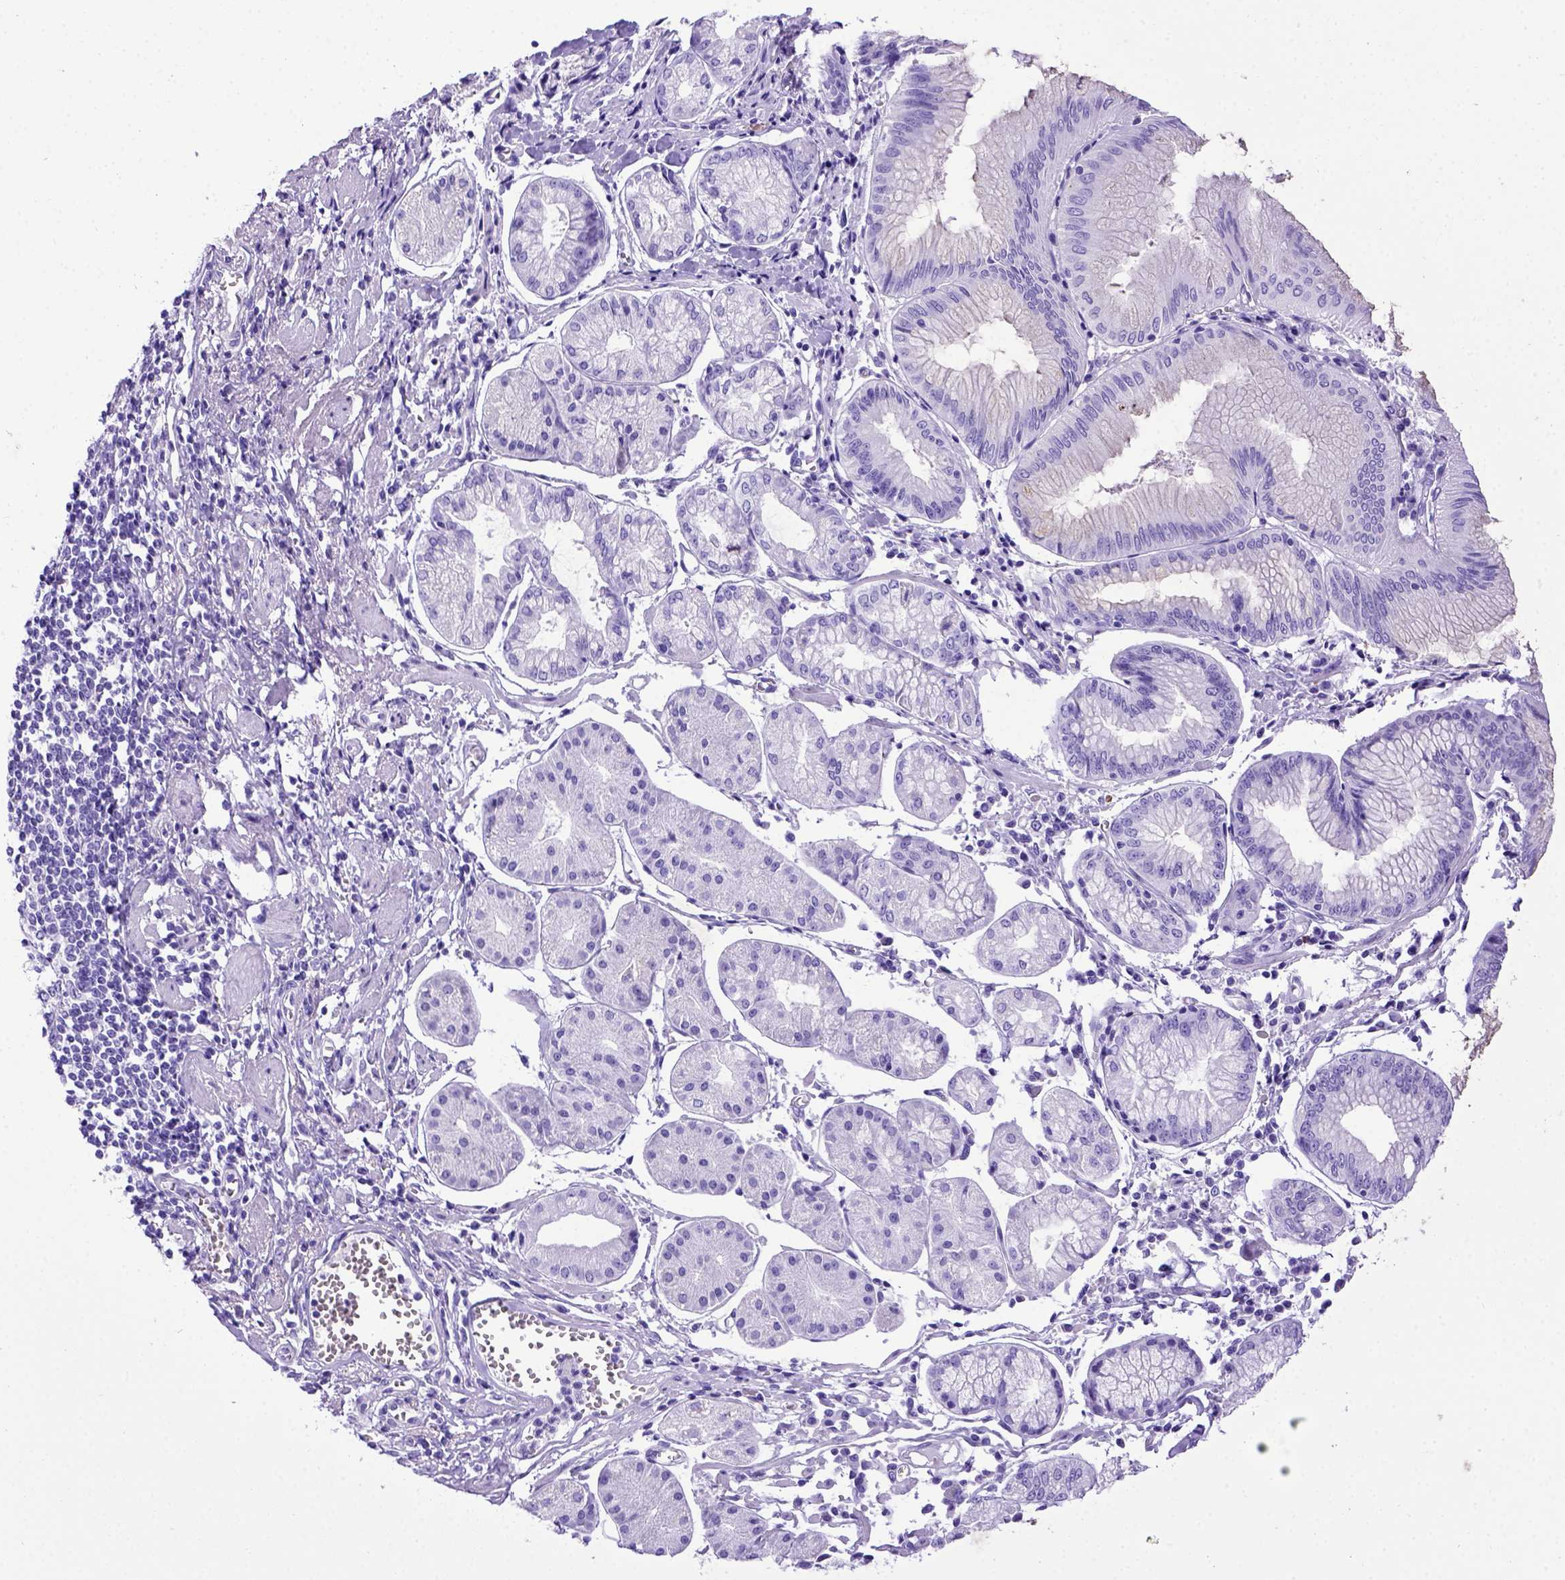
{"staining": {"intensity": "negative", "quantity": "none", "location": "none"}, "tissue": "stomach cancer", "cell_type": "Tumor cells", "image_type": "cancer", "snomed": [{"axis": "morphology", "description": "Adenocarcinoma, NOS"}, {"axis": "topography", "description": "Stomach, upper"}], "caption": "Human stomach cancer stained for a protein using immunohistochemistry (IHC) shows no staining in tumor cells.", "gene": "MEOX2", "patient": {"sex": "male", "age": 81}}